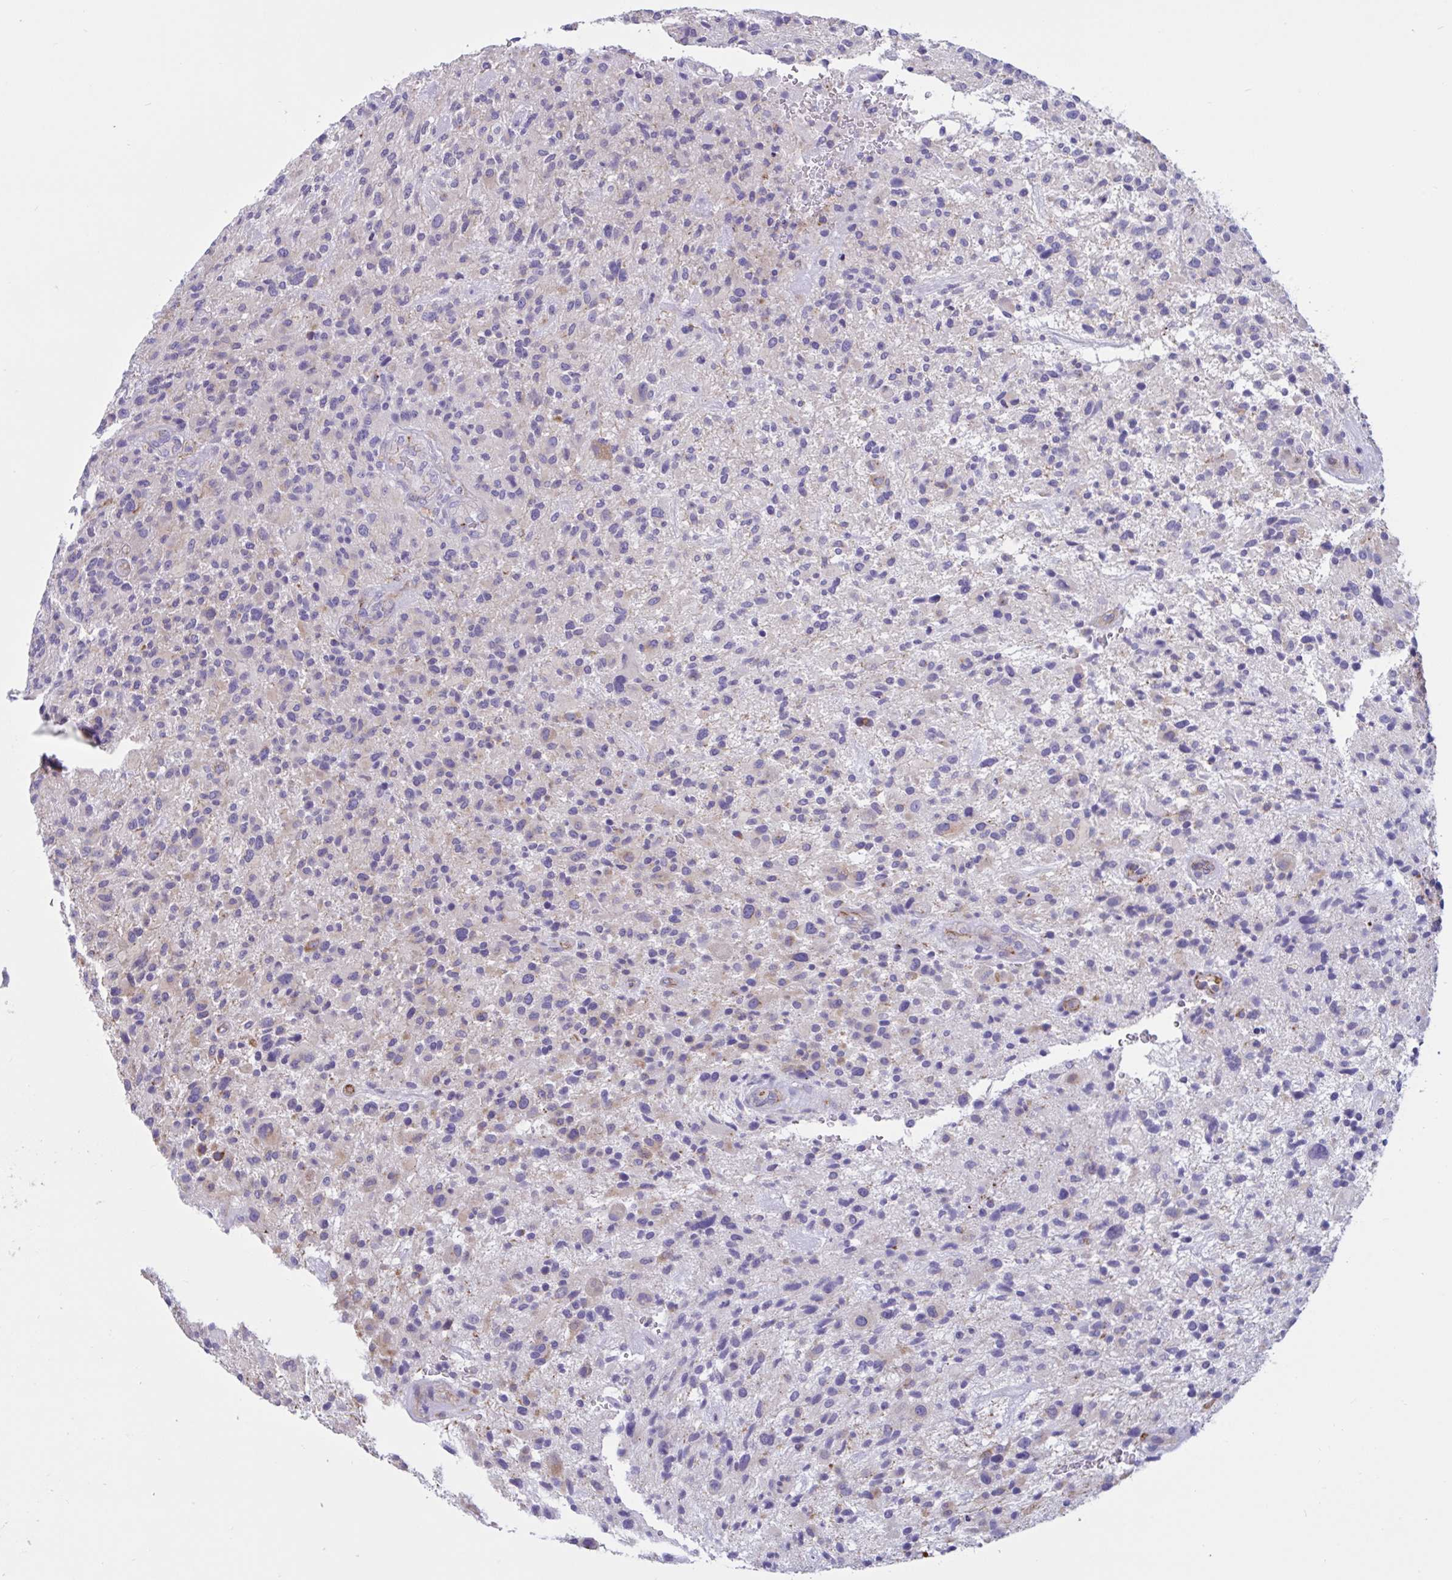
{"staining": {"intensity": "negative", "quantity": "none", "location": "none"}, "tissue": "glioma", "cell_type": "Tumor cells", "image_type": "cancer", "snomed": [{"axis": "morphology", "description": "Glioma, malignant, High grade"}, {"axis": "topography", "description": "Brain"}], "caption": "IHC of human high-grade glioma (malignant) demonstrates no positivity in tumor cells.", "gene": "RPL22L1", "patient": {"sex": "male", "age": 47}}